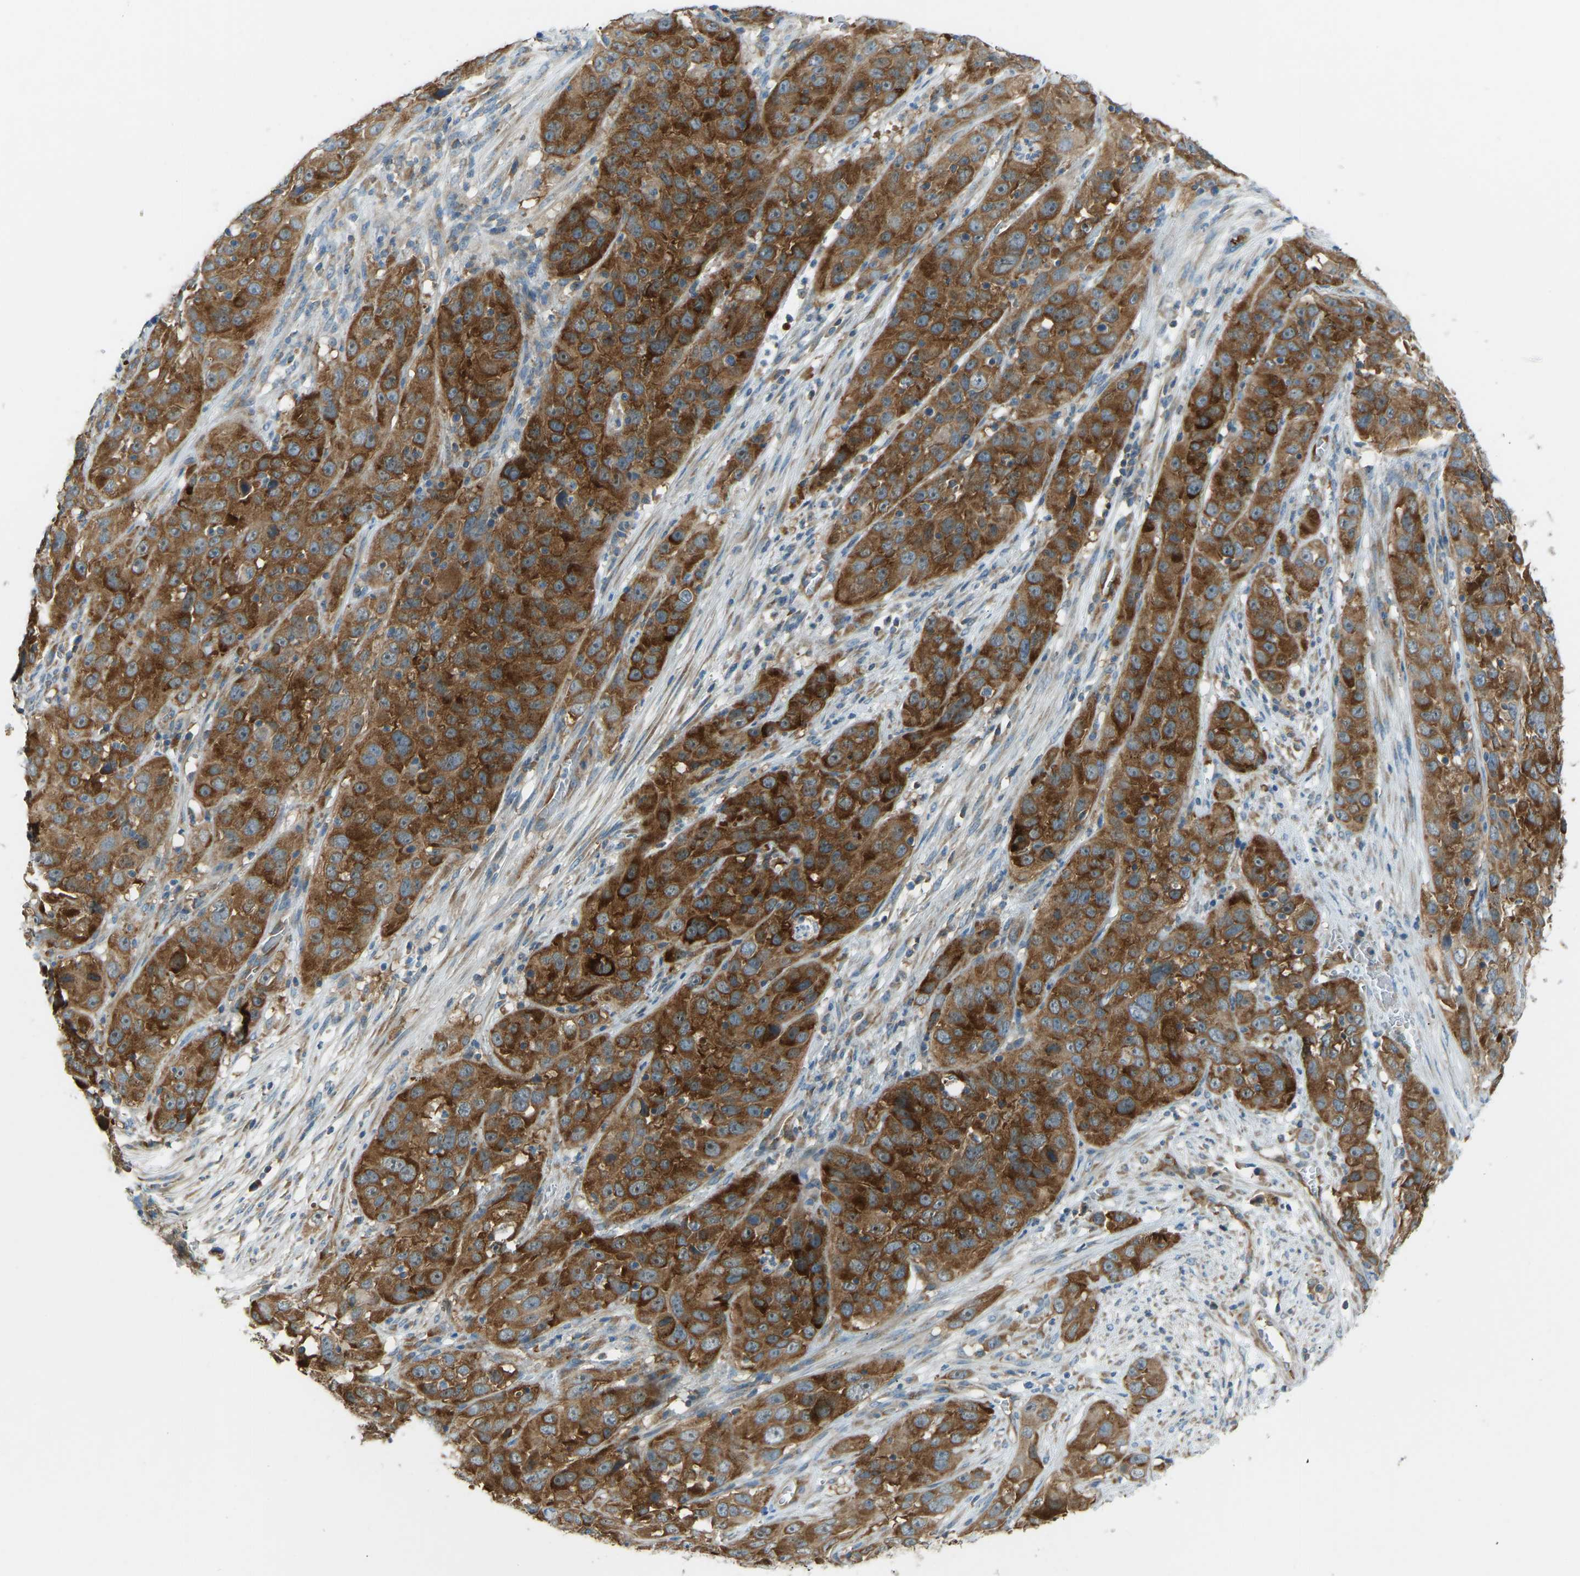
{"staining": {"intensity": "strong", "quantity": ">75%", "location": "cytoplasmic/membranous"}, "tissue": "cervical cancer", "cell_type": "Tumor cells", "image_type": "cancer", "snomed": [{"axis": "morphology", "description": "Squamous cell carcinoma, NOS"}, {"axis": "topography", "description": "Cervix"}], "caption": "Brown immunohistochemical staining in cervical cancer demonstrates strong cytoplasmic/membranous expression in about >75% of tumor cells.", "gene": "STAU2", "patient": {"sex": "female", "age": 32}}